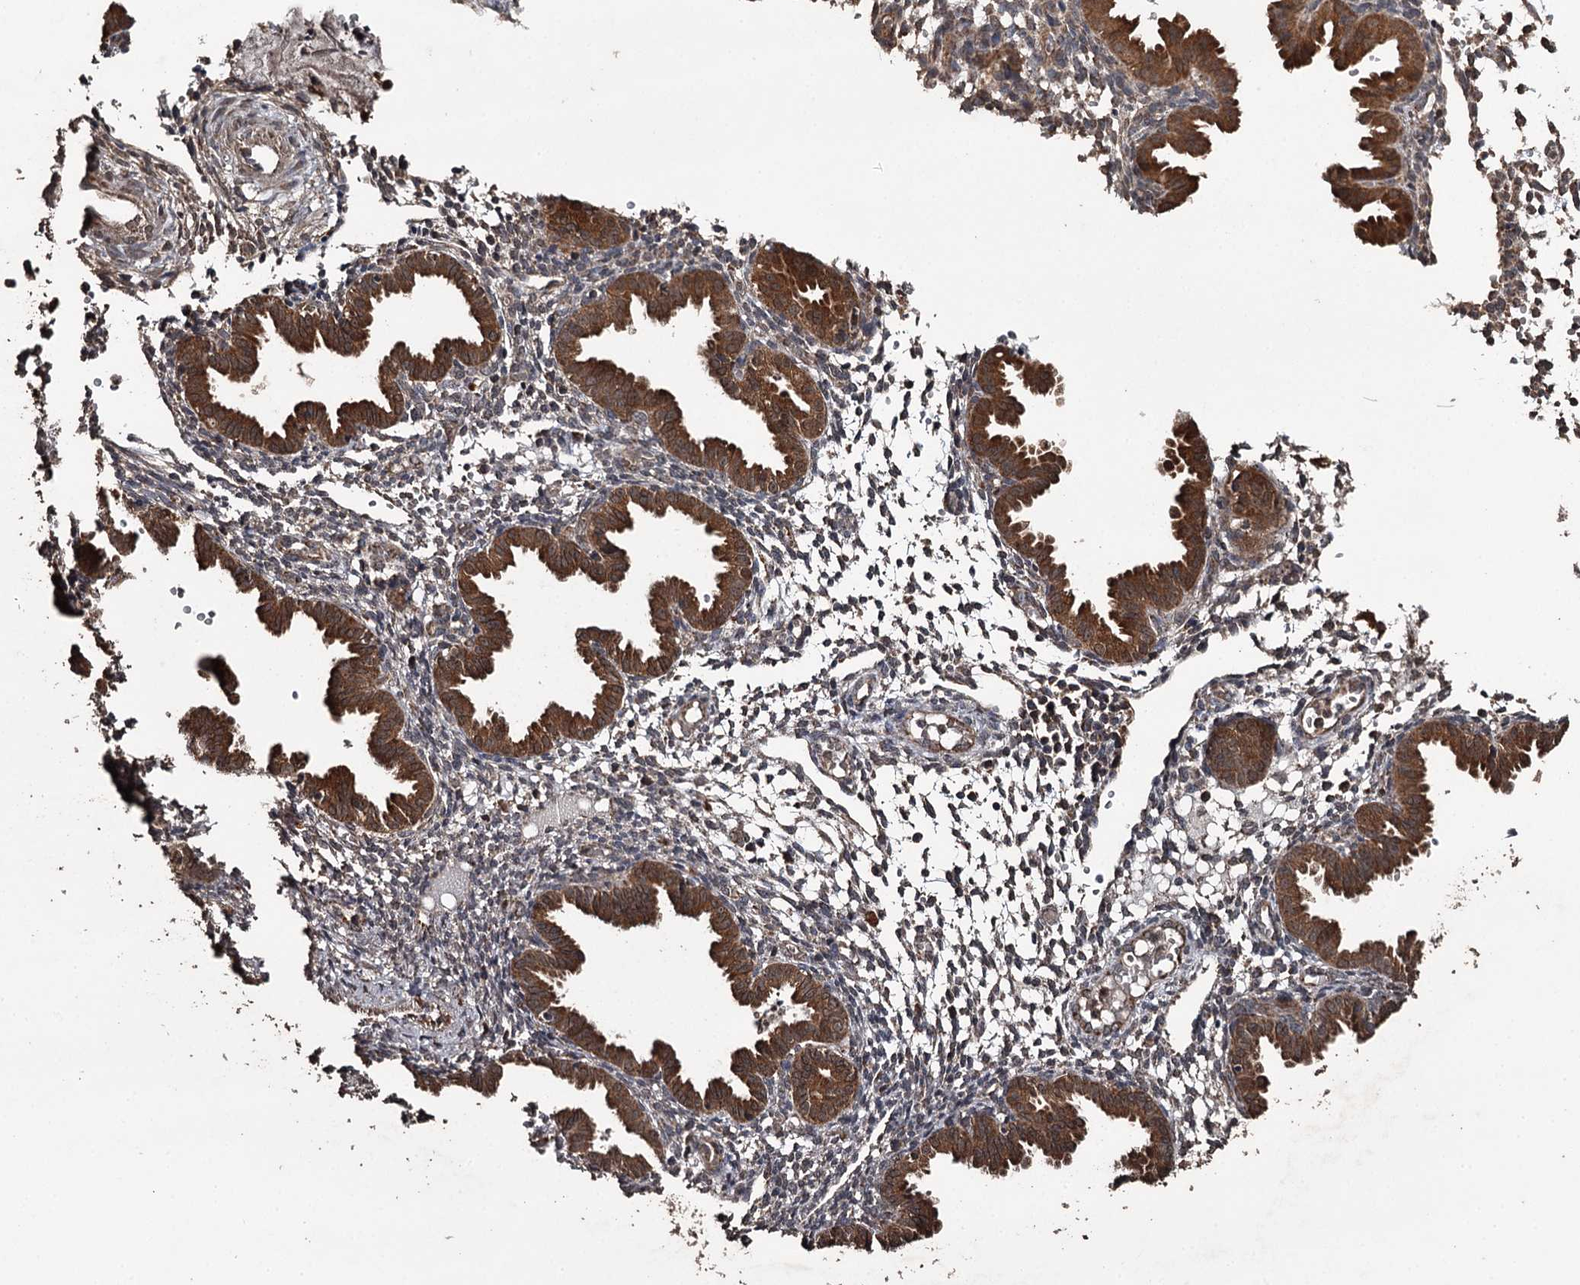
{"staining": {"intensity": "moderate", "quantity": ">75%", "location": "cytoplasmic/membranous"}, "tissue": "endometrium", "cell_type": "Cells in endometrial stroma", "image_type": "normal", "snomed": [{"axis": "morphology", "description": "Normal tissue, NOS"}, {"axis": "topography", "description": "Endometrium"}], "caption": "Brown immunohistochemical staining in benign human endometrium displays moderate cytoplasmic/membranous expression in about >75% of cells in endometrial stroma. (Brightfield microscopy of DAB IHC at high magnification).", "gene": "WIPI1", "patient": {"sex": "female", "age": 33}}